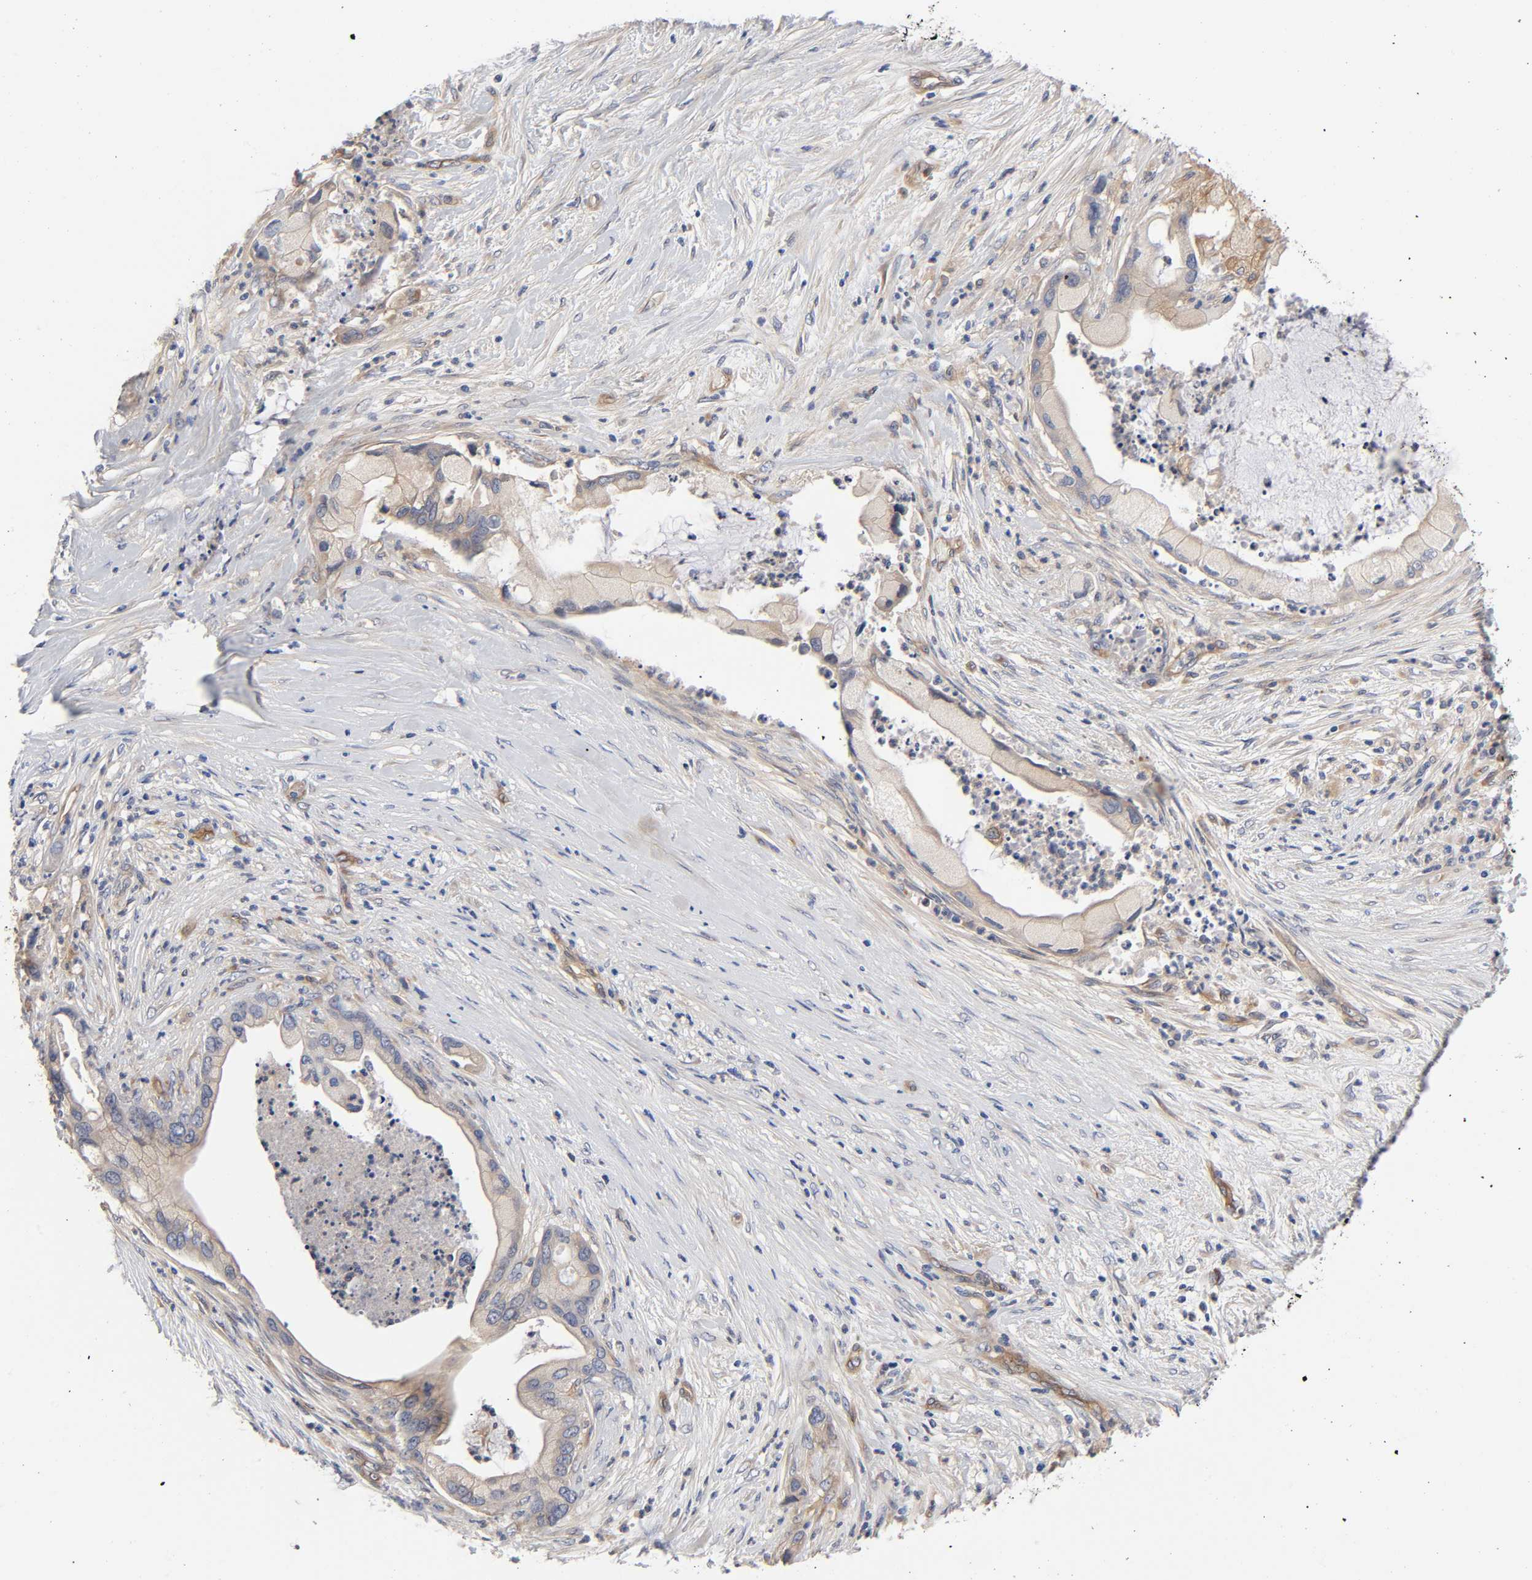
{"staining": {"intensity": "negative", "quantity": "none", "location": "none"}, "tissue": "pancreatic cancer", "cell_type": "Tumor cells", "image_type": "cancer", "snomed": [{"axis": "morphology", "description": "Adenocarcinoma, NOS"}, {"axis": "topography", "description": "Pancreas"}], "caption": "Tumor cells are negative for brown protein staining in pancreatic cancer (adenocarcinoma).", "gene": "RAB13", "patient": {"sex": "female", "age": 59}}